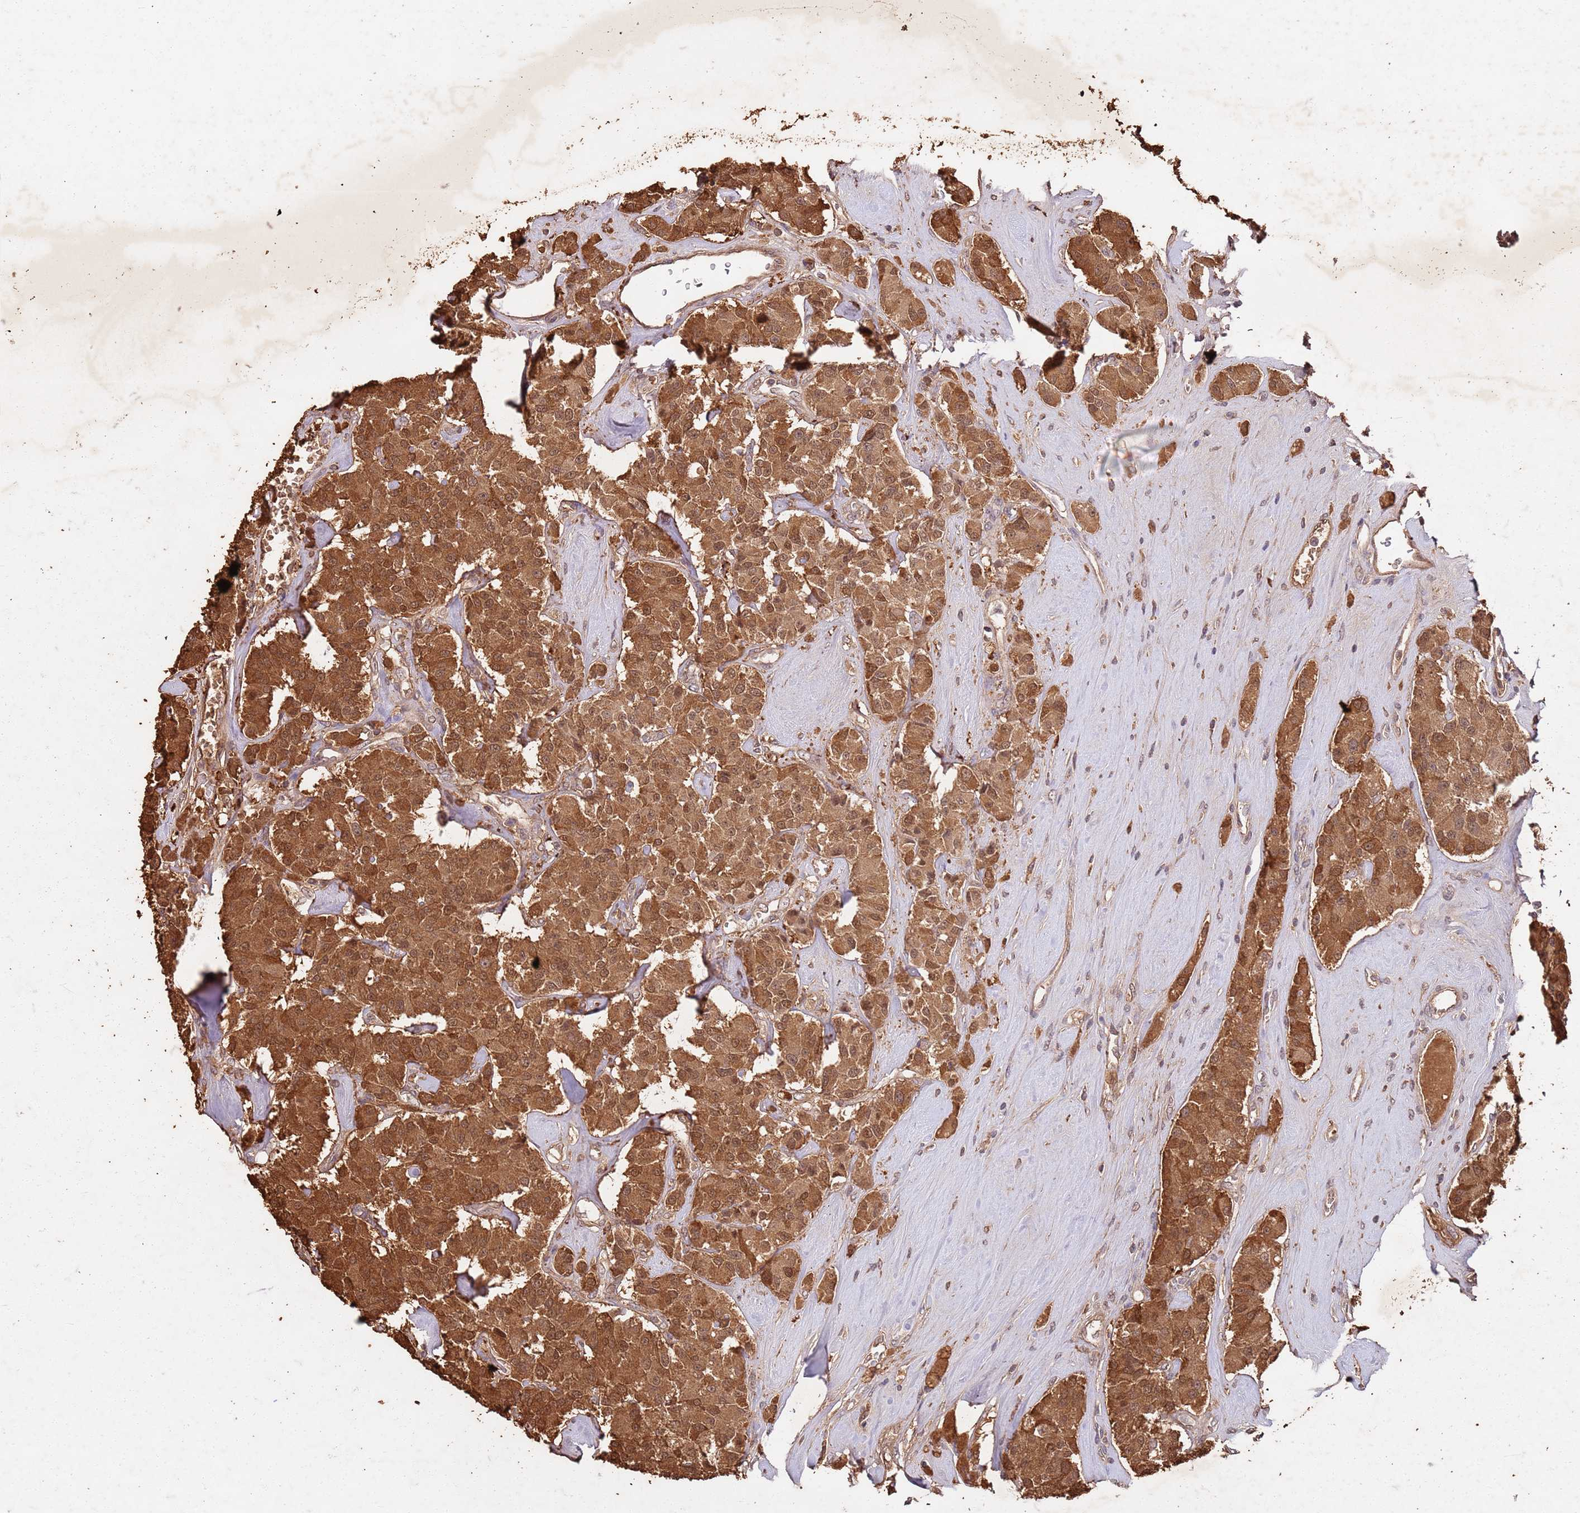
{"staining": {"intensity": "strong", "quantity": ">75%", "location": "cytoplasmic/membranous,nuclear"}, "tissue": "carcinoid", "cell_type": "Tumor cells", "image_type": "cancer", "snomed": [{"axis": "morphology", "description": "Carcinoid, malignant, NOS"}, {"axis": "topography", "description": "Pancreas"}], "caption": "Protein staining exhibits strong cytoplasmic/membranous and nuclear positivity in approximately >75% of tumor cells in malignant carcinoid.", "gene": "UBE3A", "patient": {"sex": "male", "age": 41}}